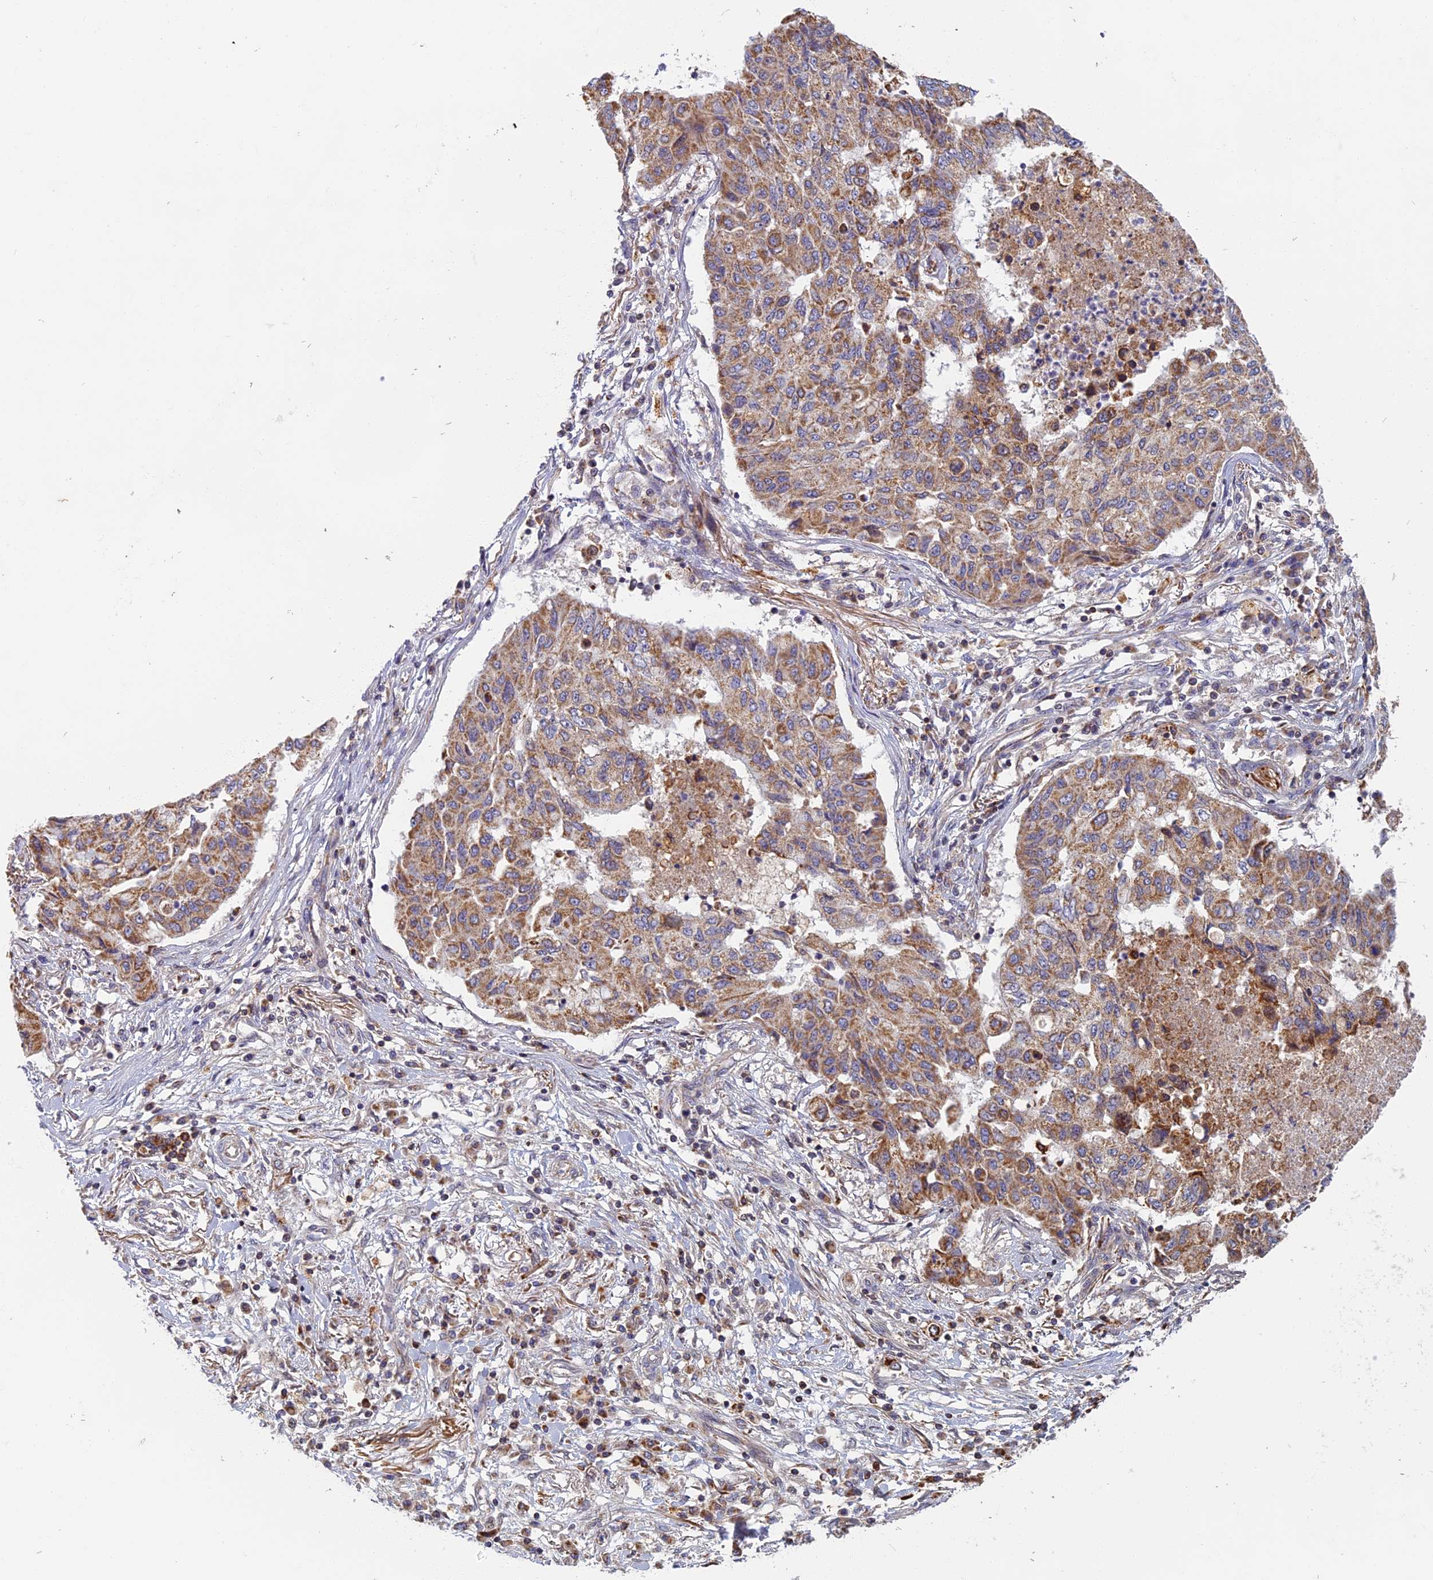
{"staining": {"intensity": "moderate", "quantity": ">75%", "location": "cytoplasmic/membranous"}, "tissue": "lung cancer", "cell_type": "Tumor cells", "image_type": "cancer", "snomed": [{"axis": "morphology", "description": "Squamous cell carcinoma, NOS"}, {"axis": "topography", "description": "Lung"}], "caption": "IHC histopathology image of human squamous cell carcinoma (lung) stained for a protein (brown), which exhibits medium levels of moderate cytoplasmic/membranous expression in about >75% of tumor cells.", "gene": "EDAR", "patient": {"sex": "male", "age": 74}}